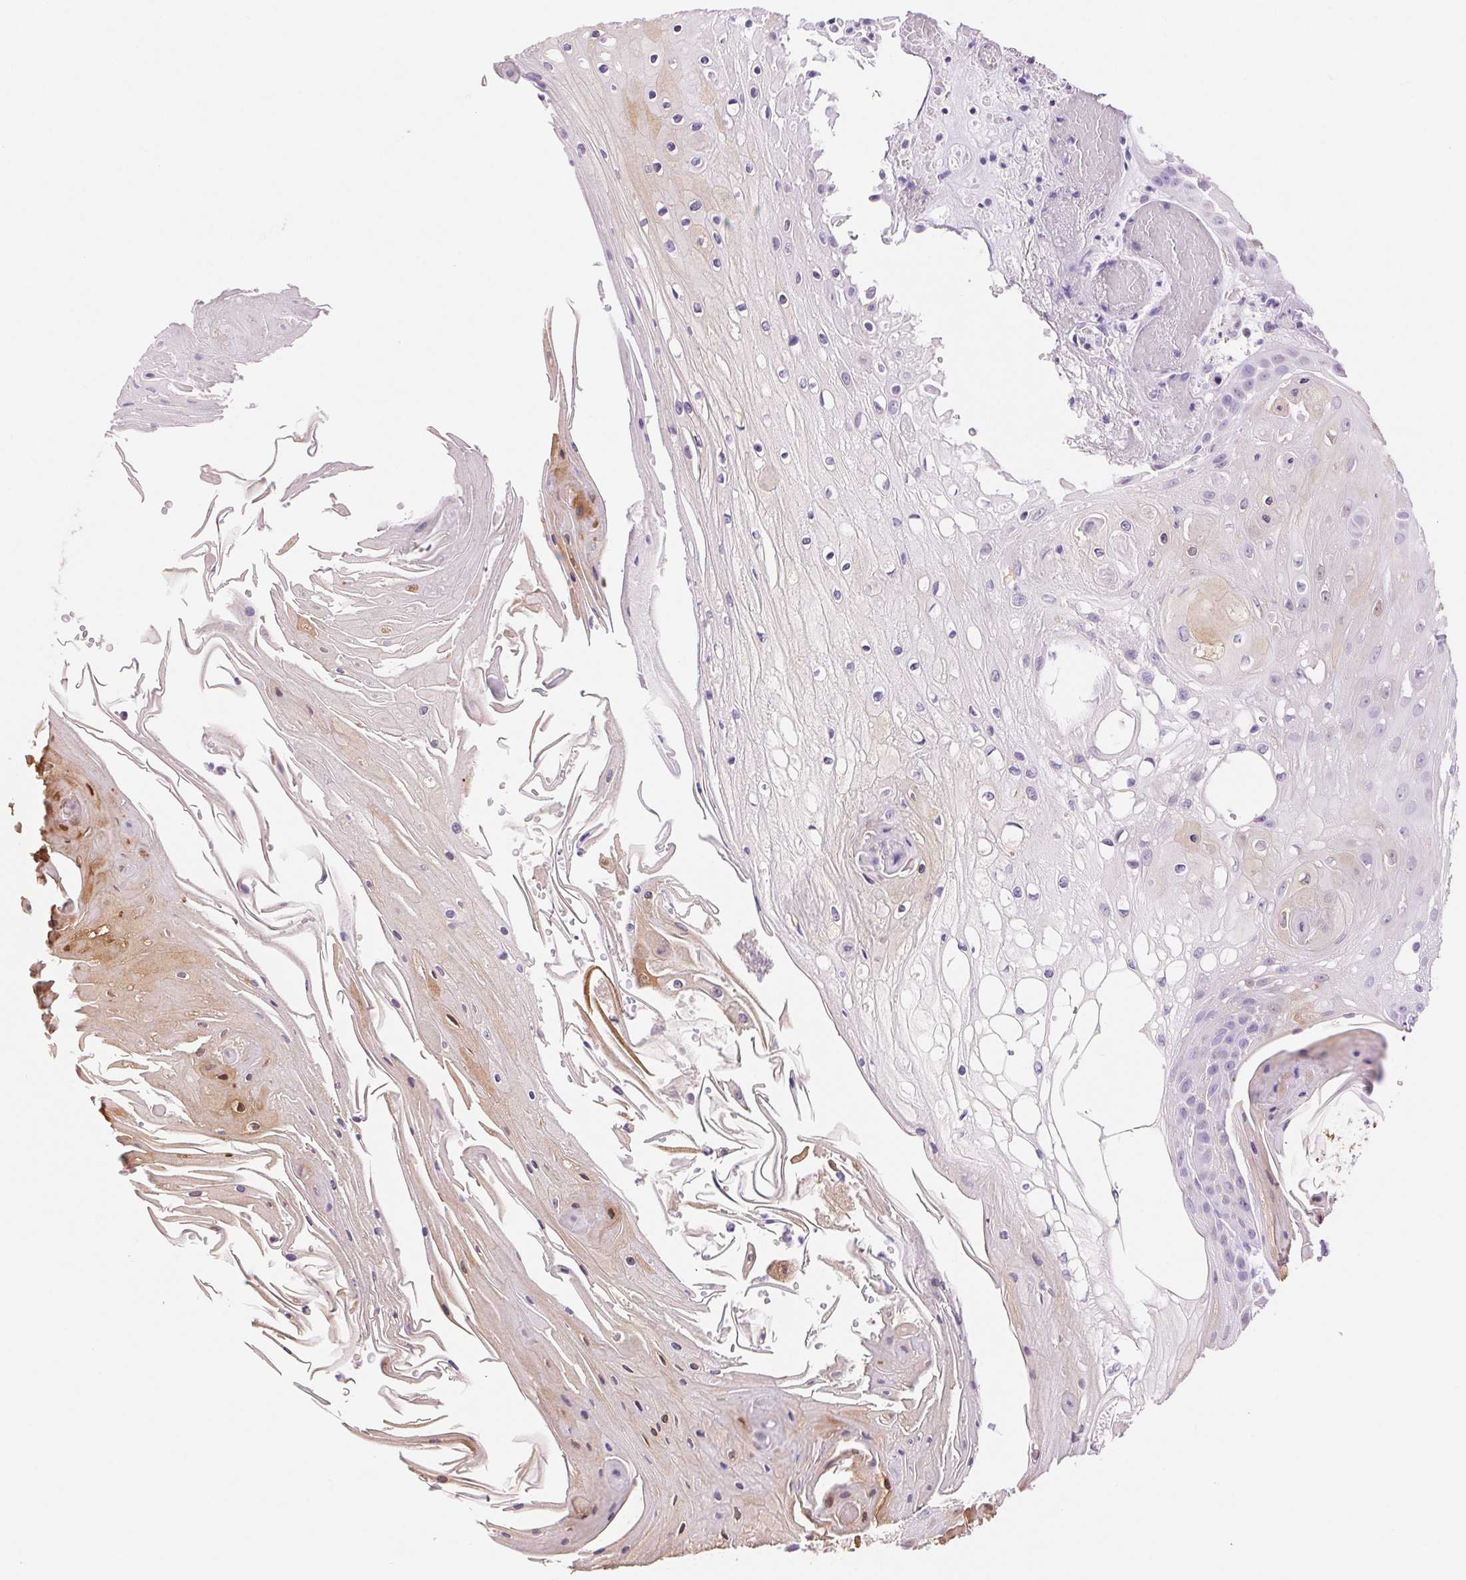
{"staining": {"intensity": "weak", "quantity": "<25%", "location": "cytoplasmic/membranous,nuclear"}, "tissue": "skin cancer", "cell_type": "Tumor cells", "image_type": "cancer", "snomed": [{"axis": "morphology", "description": "Squamous cell carcinoma, NOS"}, {"axis": "topography", "description": "Skin"}], "caption": "IHC micrograph of human skin cancer stained for a protein (brown), which shows no positivity in tumor cells.", "gene": "SERPINB3", "patient": {"sex": "male", "age": 70}}